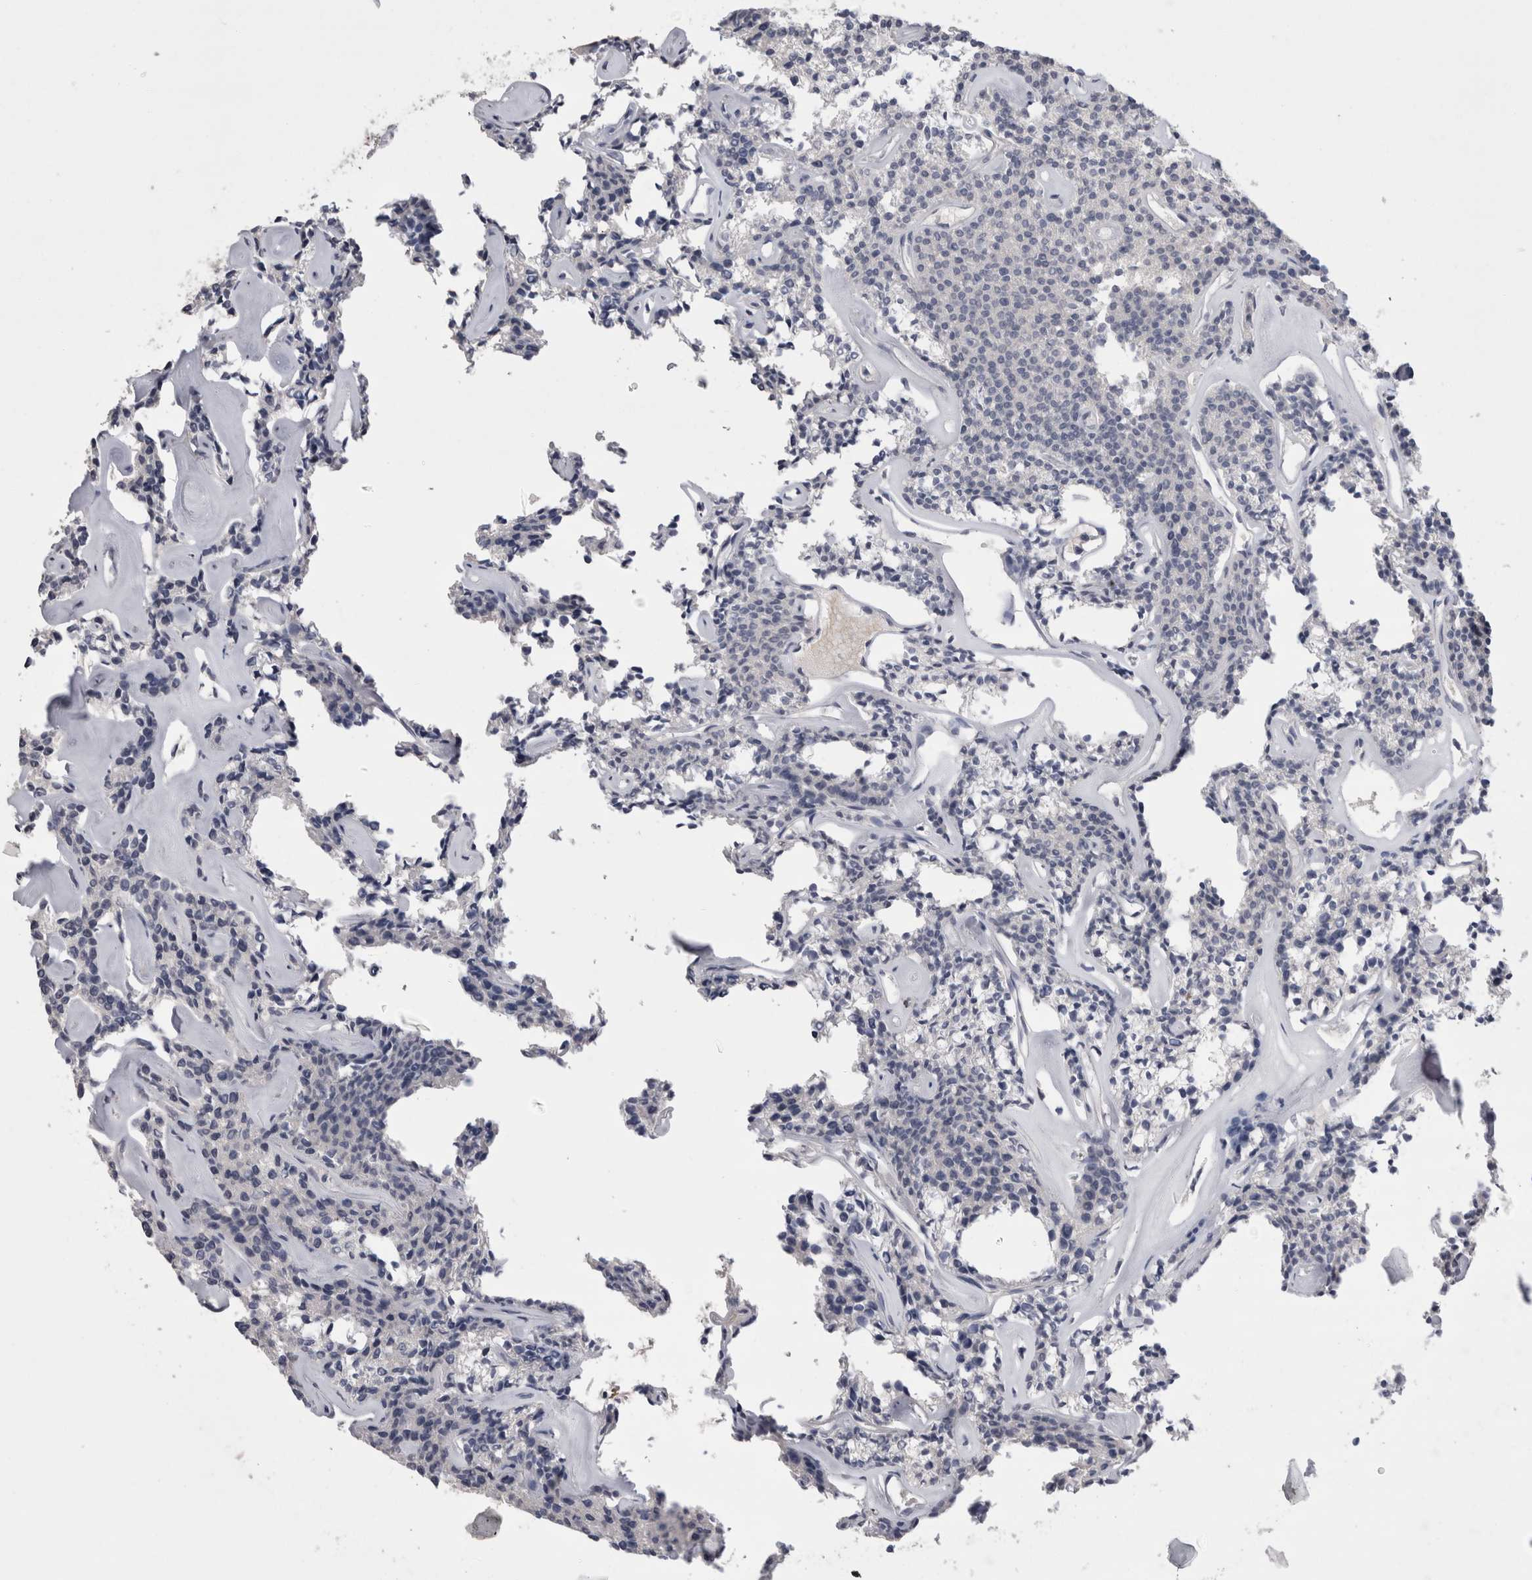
{"staining": {"intensity": "negative", "quantity": "none", "location": "none"}, "tissue": "parathyroid gland", "cell_type": "Glandular cells", "image_type": "normal", "snomed": [{"axis": "morphology", "description": "Normal tissue, NOS"}, {"axis": "topography", "description": "Parathyroid gland"}], "caption": "The image displays no staining of glandular cells in unremarkable parathyroid gland.", "gene": "REG1A", "patient": {"sex": "male", "age": 46}}